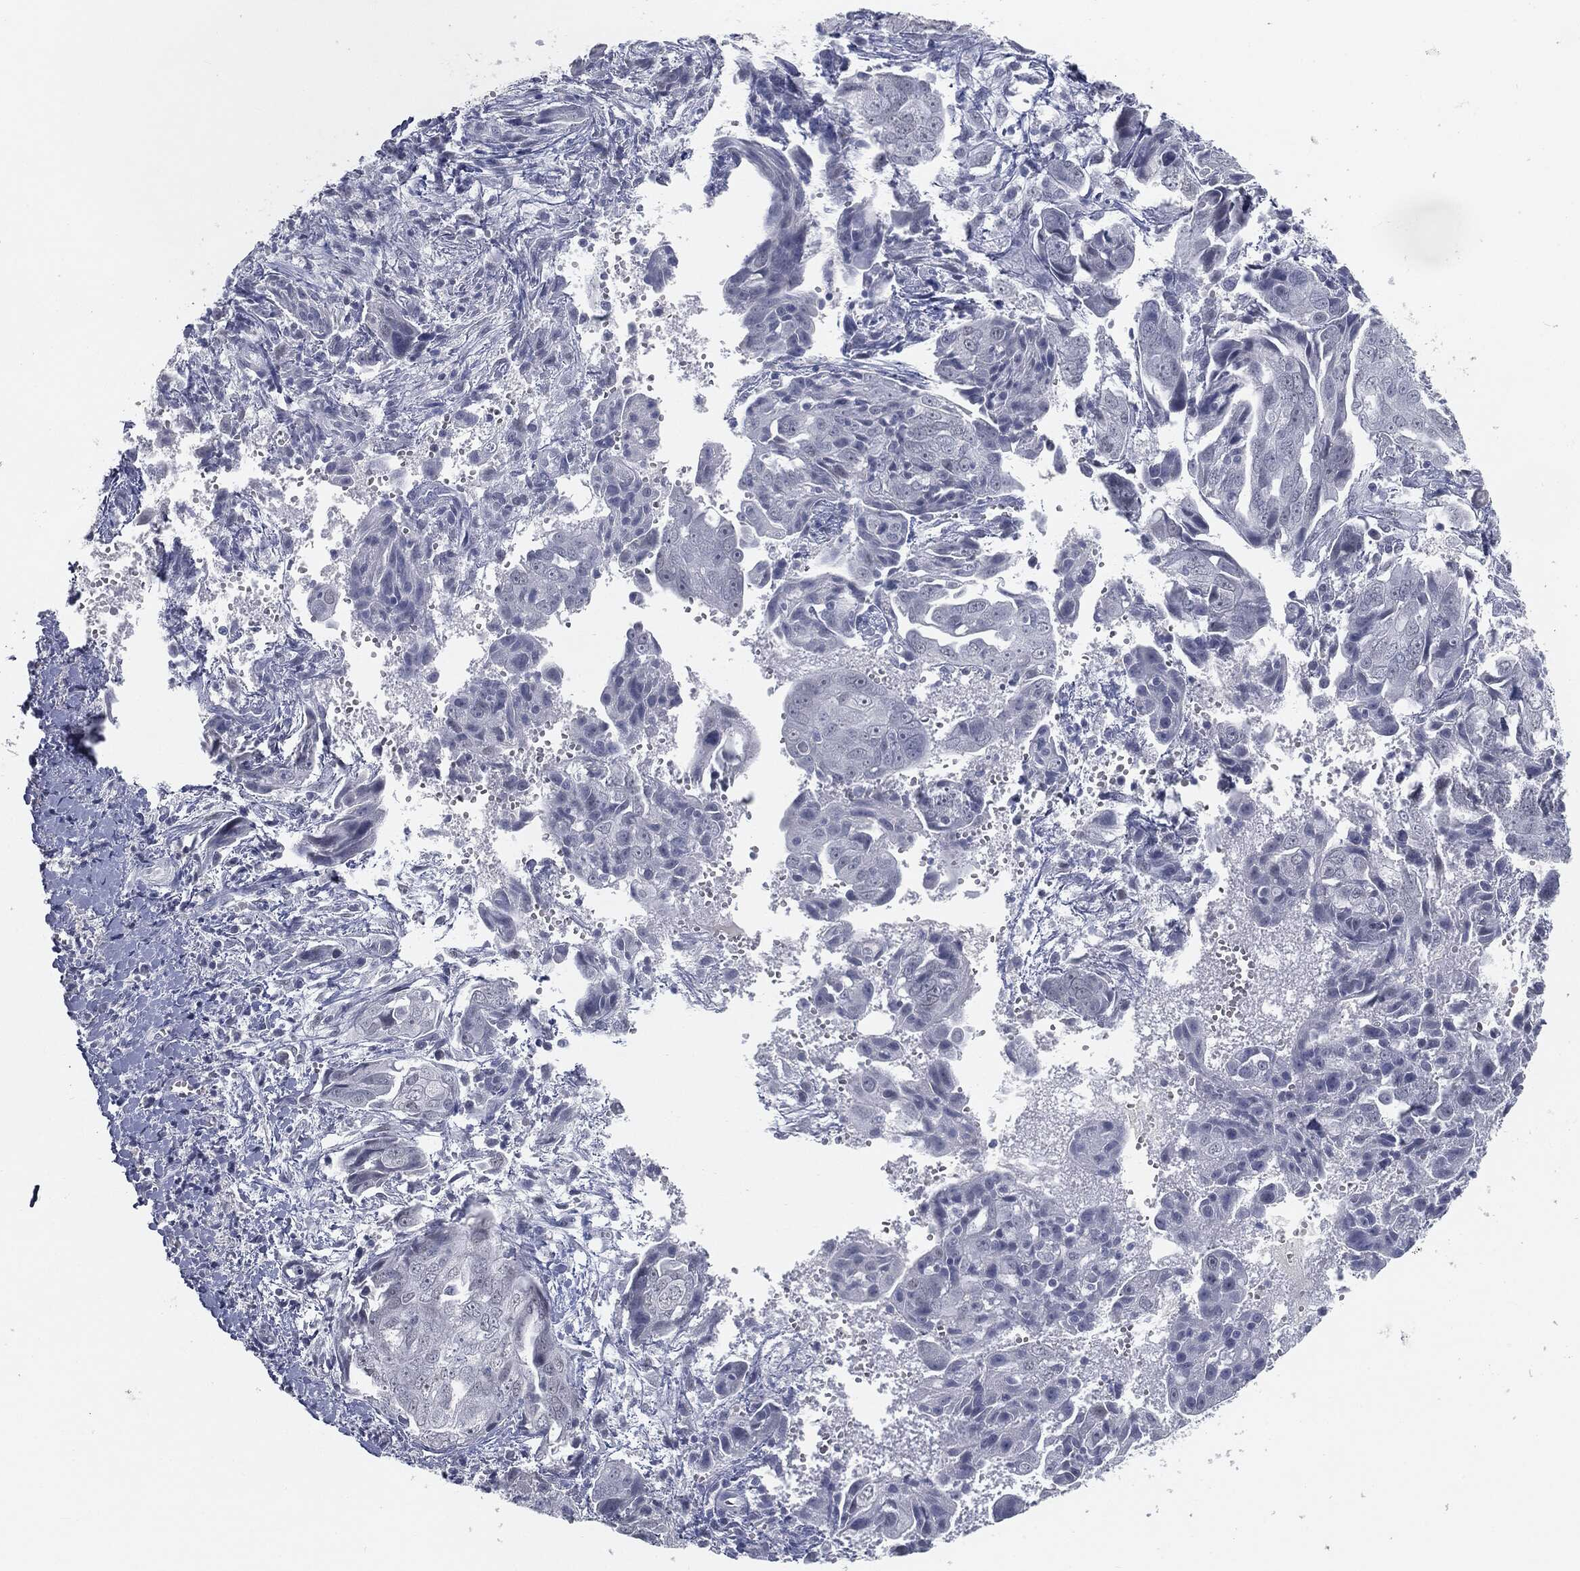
{"staining": {"intensity": "negative", "quantity": "none", "location": "none"}, "tissue": "ovarian cancer", "cell_type": "Tumor cells", "image_type": "cancer", "snomed": [{"axis": "morphology", "description": "Carcinoma, endometroid"}, {"axis": "topography", "description": "Ovary"}], "caption": "An immunohistochemistry micrograph of ovarian endometroid carcinoma is shown. There is no staining in tumor cells of ovarian endometroid carcinoma.", "gene": "PRAME", "patient": {"sex": "female", "age": 70}}